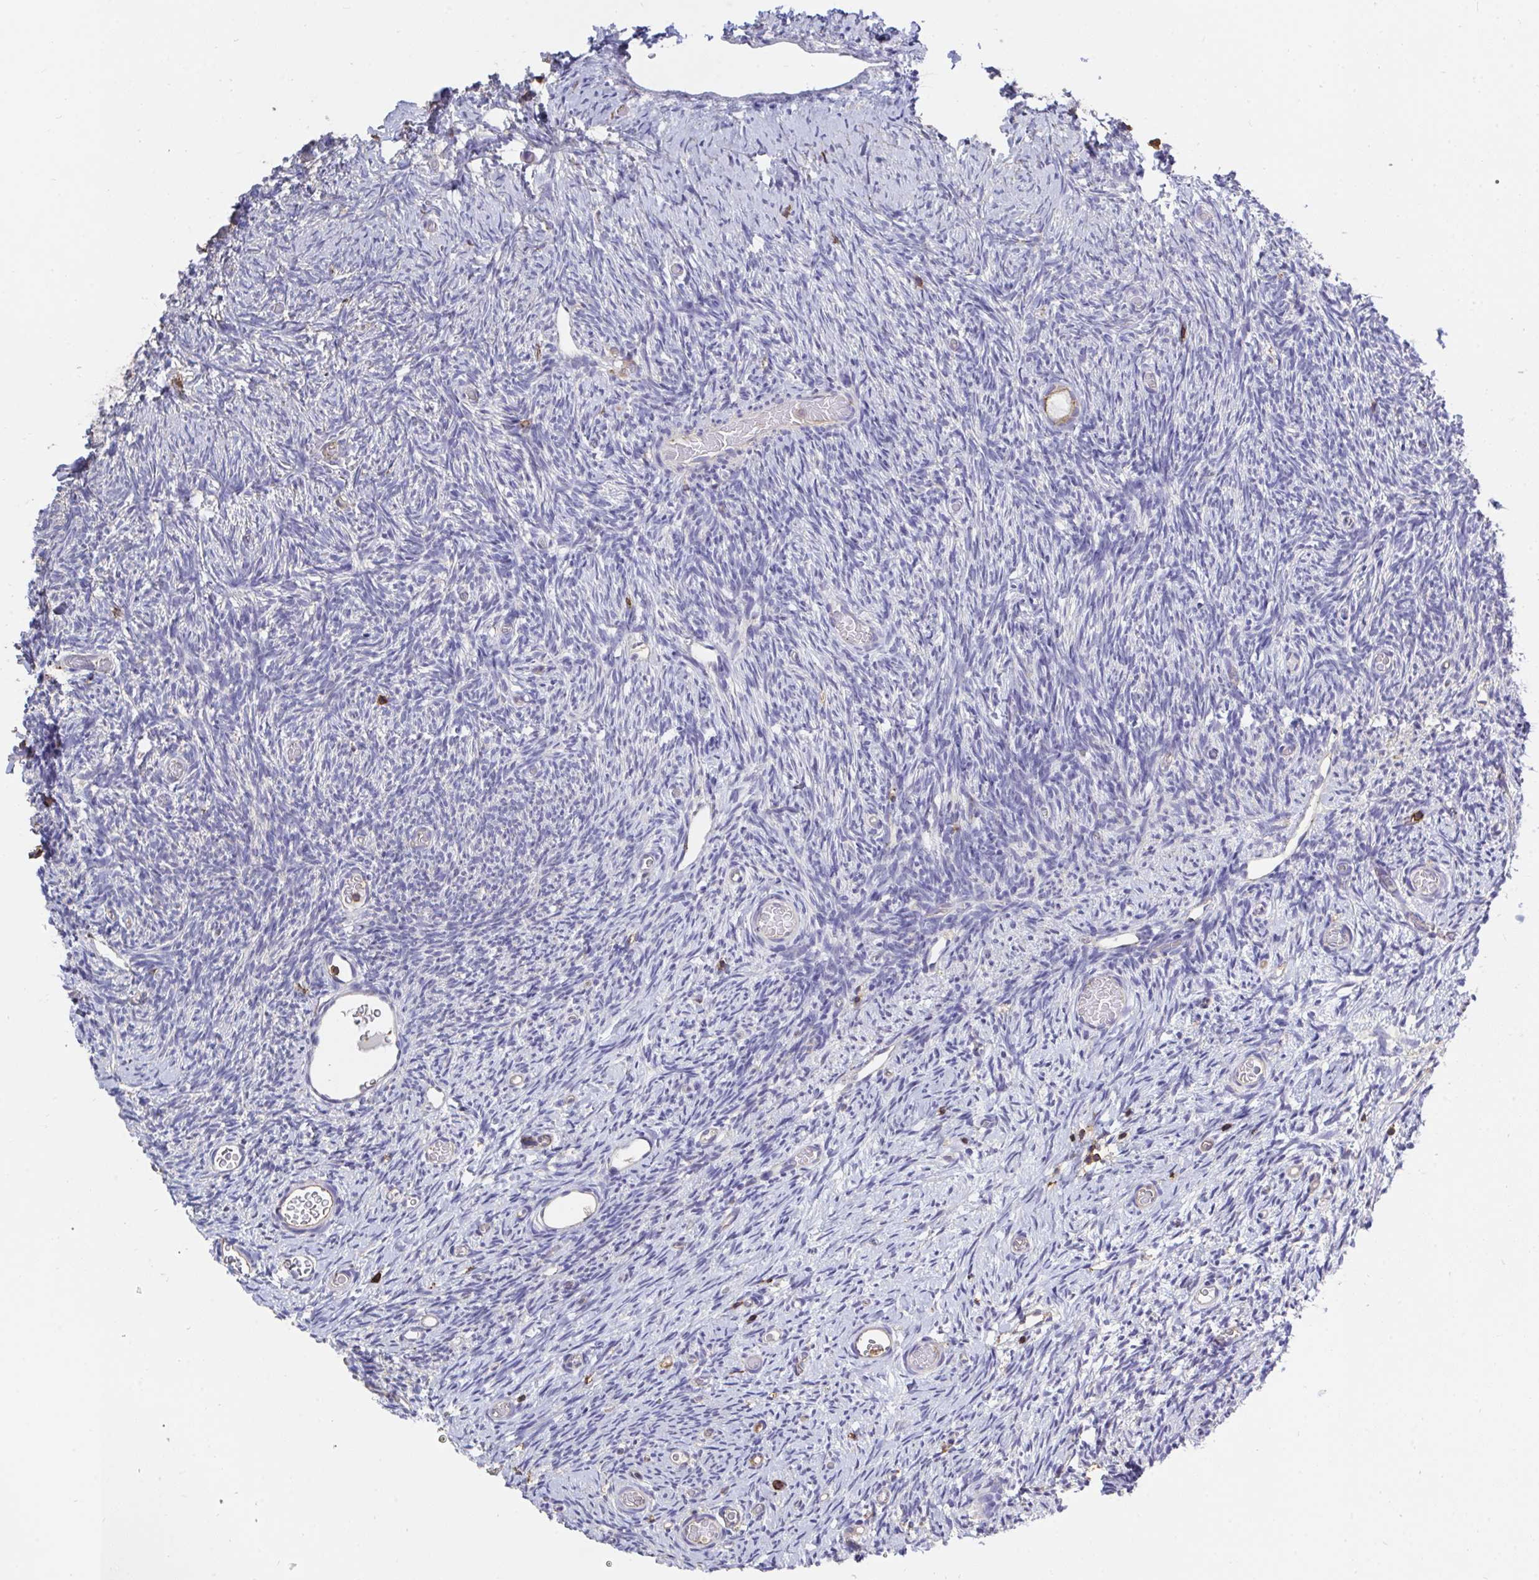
{"staining": {"intensity": "weak", "quantity": "25%-75%", "location": "cytoplasmic/membranous"}, "tissue": "ovary", "cell_type": "Follicle cells", "image_type": "normal", "snomed": [{"axis": "morphology", "description": "Normal tissue, NOS"}, {"axis": "topography", "description": "Ovary"}], "caption": "Protein expression analysis of unremarkable ovary reveals weak cytoplasmic/membranous staining in approximately 25%-75% of follicle cells. The staining was performed using DAB (3,3'-diaminobenzidine), with brown indicating positive protein expression. Nuclei are stained blue with hematoxylin.", "gene": "CFL1", "patient": {"sex": "female", "age": 39}}